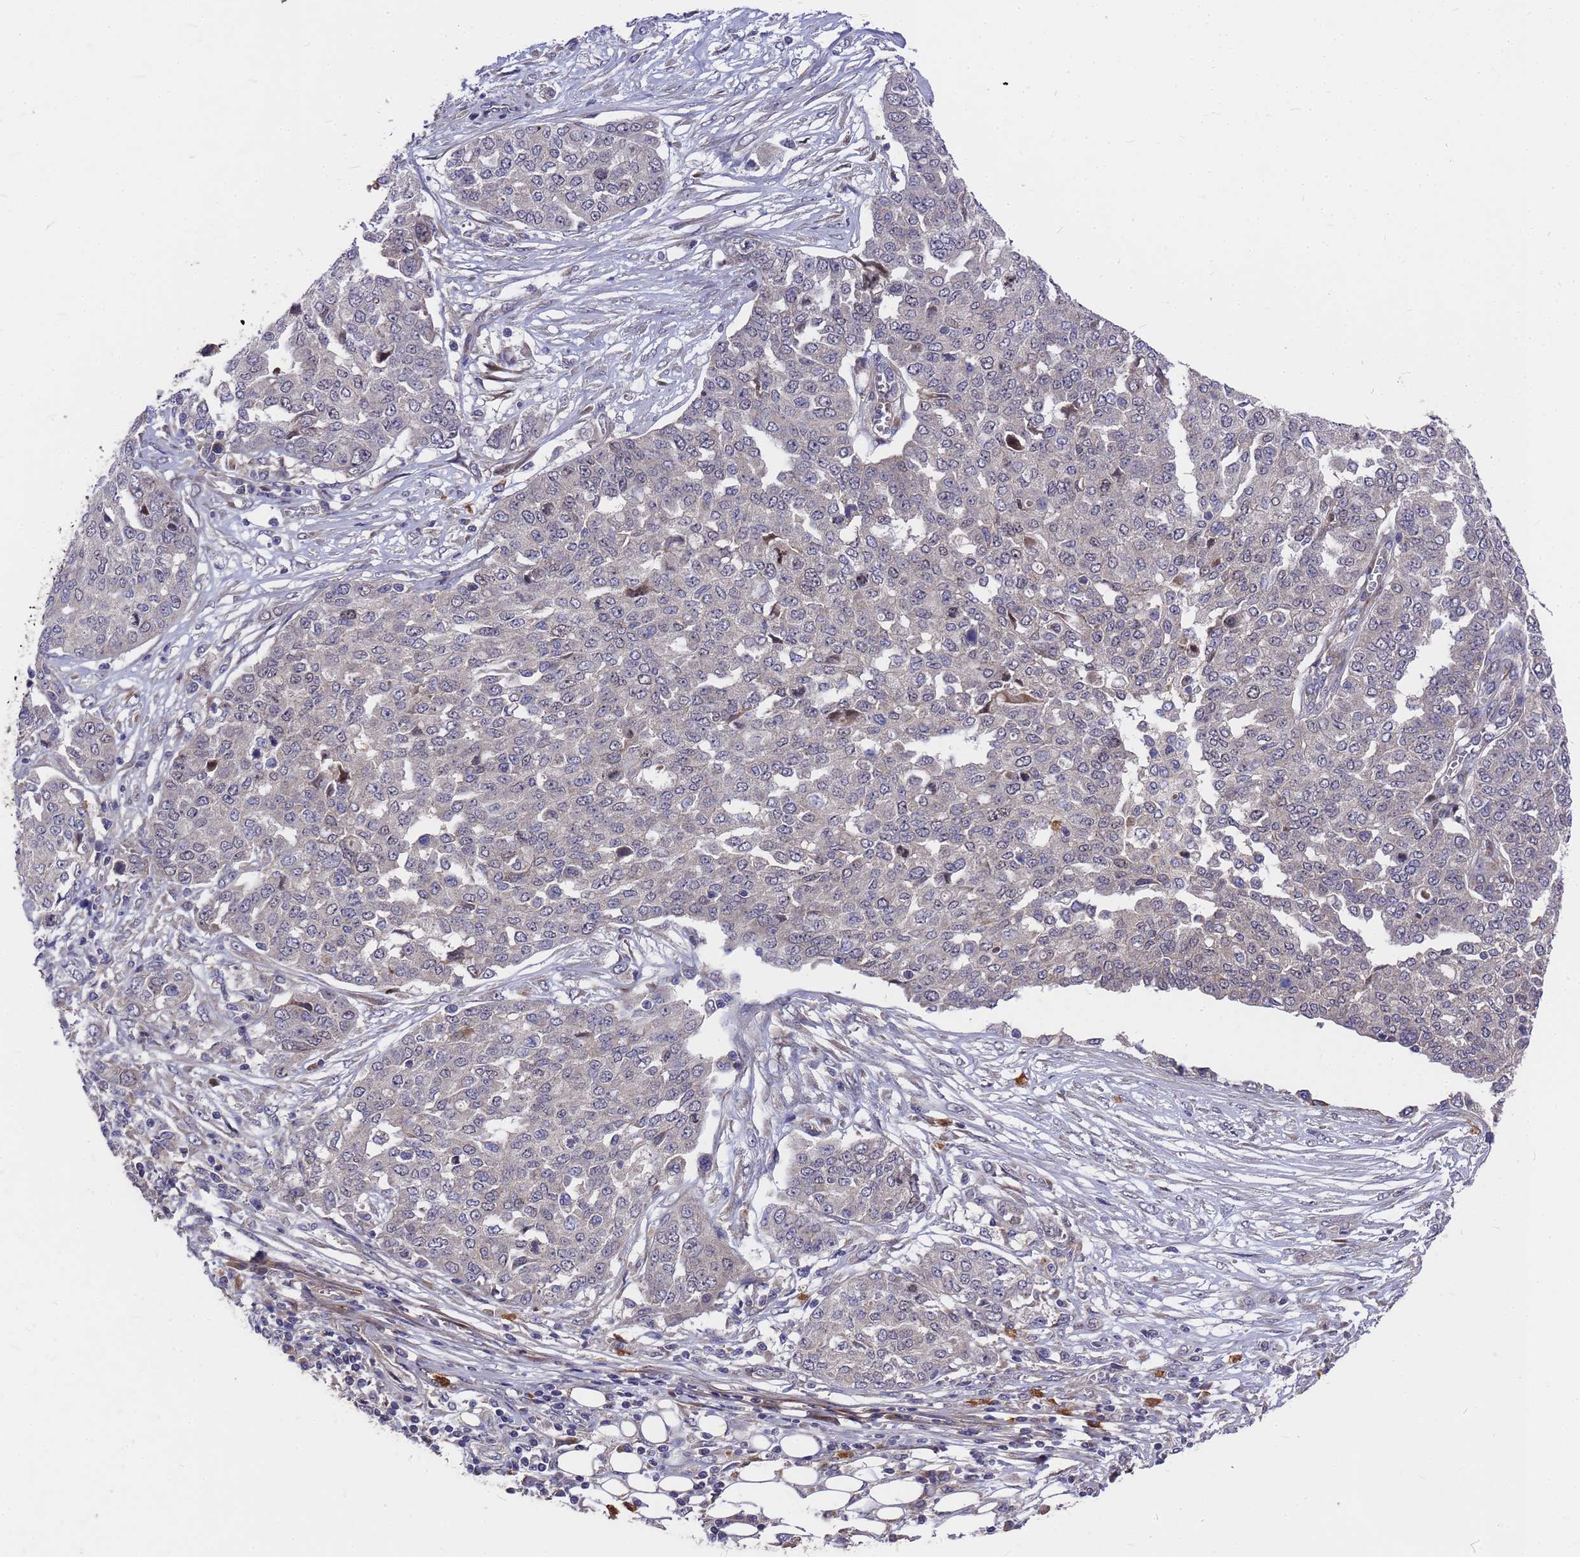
{"staining": {"intensity": "negative", "quantity": "none", "location": "none"}, "tissue": "ovarian cancer", "cell_type": "Tumor cells", "image_type": "cancer", "snomed": [{"axis": "morphology", "description": "Cystadenocarcinoma, serous, NOS"}, {"axis": "topography", "description": "Soft tissue"}, {"axis": "topography", "description": "Ovary"}], "caption": "High magnification brightfield microscopy of ovarian cancer (serous cystadenocarcinoma) stained with DAB (brown) and counterstained with hematoxylin (blue): tumor cells show no significant staining.", "gene": "ZNF717", "patient": {"sex": "female", "age": 57}}